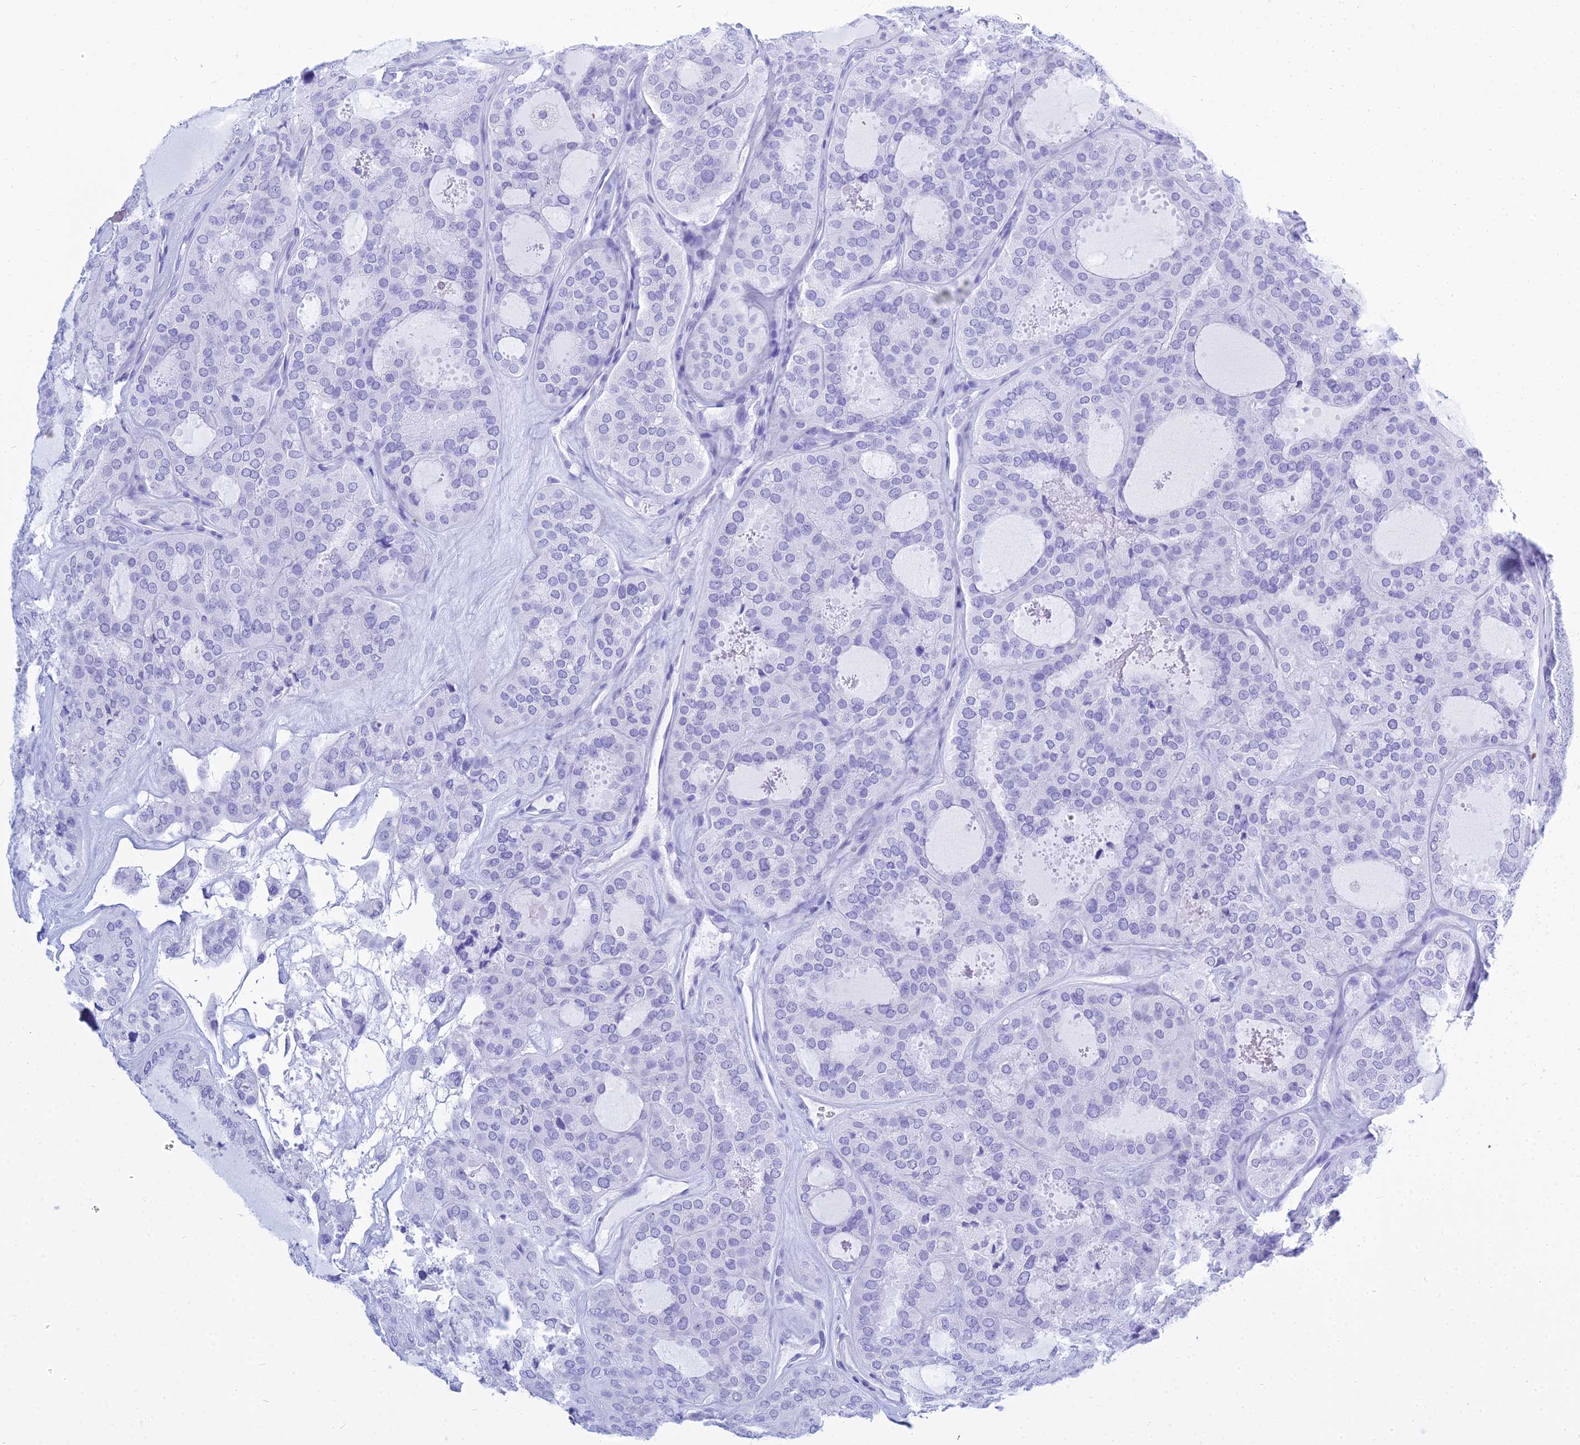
{"staining": {"intensity": "negative", "quantity": "none", "location": "none"}, "tissue": "thyroid cancer", "cell_type": "Tumor cells", "image_type": "cancer", "snomed": [{"axis": "morphology", "description": "Follicular adenoma carcinoma, NOS"}, {"axis": "topography", "description": "Thyroid gland"}], "caption": "DAB (3,3'-diaminobenzidine) immunohistochemical staining of thyroid cancer reveals no significant positivity in tumor cells.", "gene": "PATE4", "patient": {"sex": "male", "age": 75}}